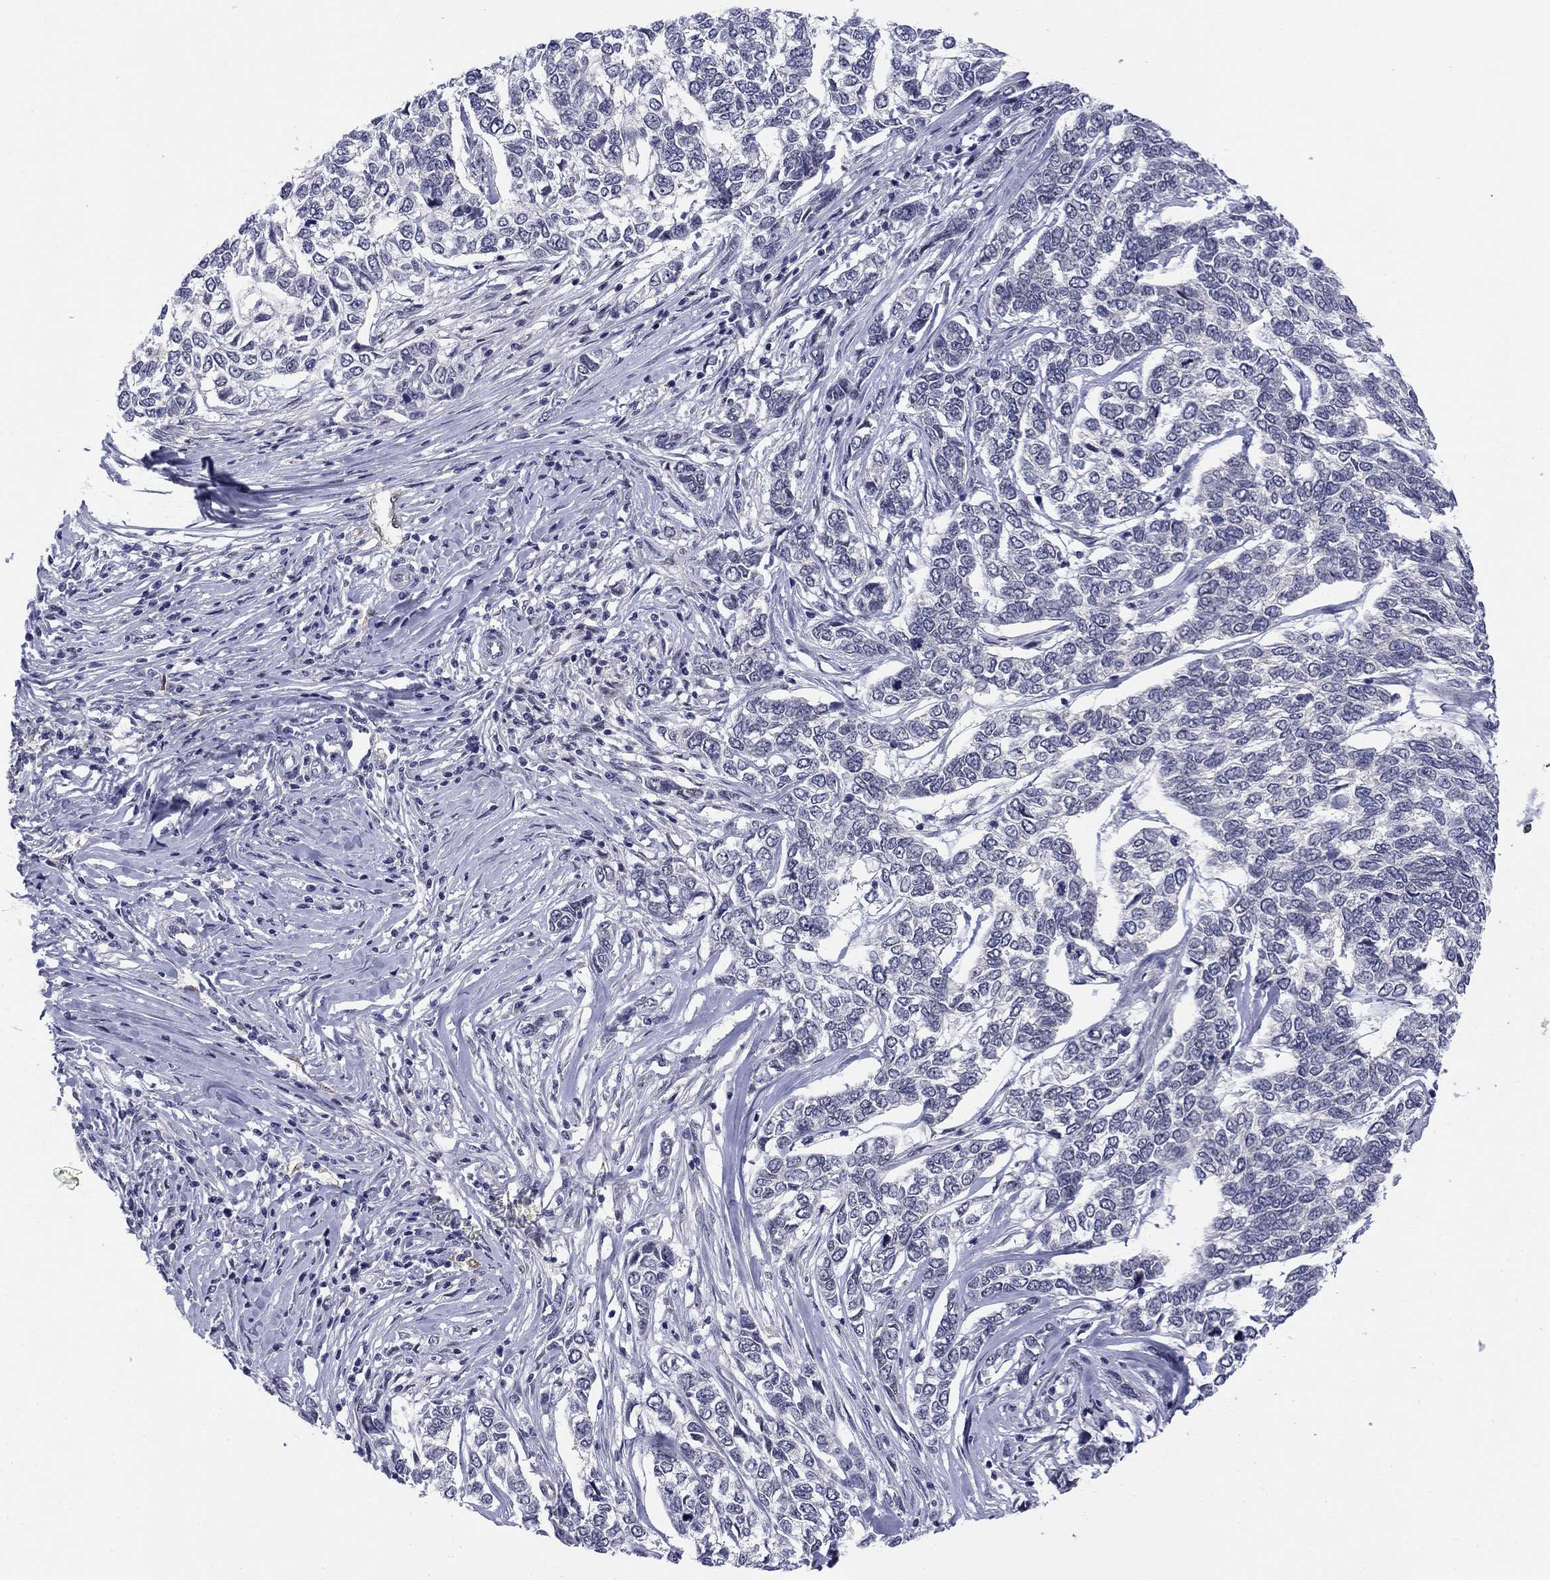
{"staining": {"intensity": "negative", "quantity": "none", "location": "none"}, "tissue": "skin cancer", "cell_type": "Tumor cells", "image_type": "cancer", "snomed": [{"axis": "morphology", "description": "Basal cell carcinoma"}, {"axis": "topography", "description": "Skin"}], "caption": "There is no significant expression in tumor cells of skin cancer (basal cell carcinoma).", "gene": "TIGD4", "patient": {"sex": "female", "age": 65}}